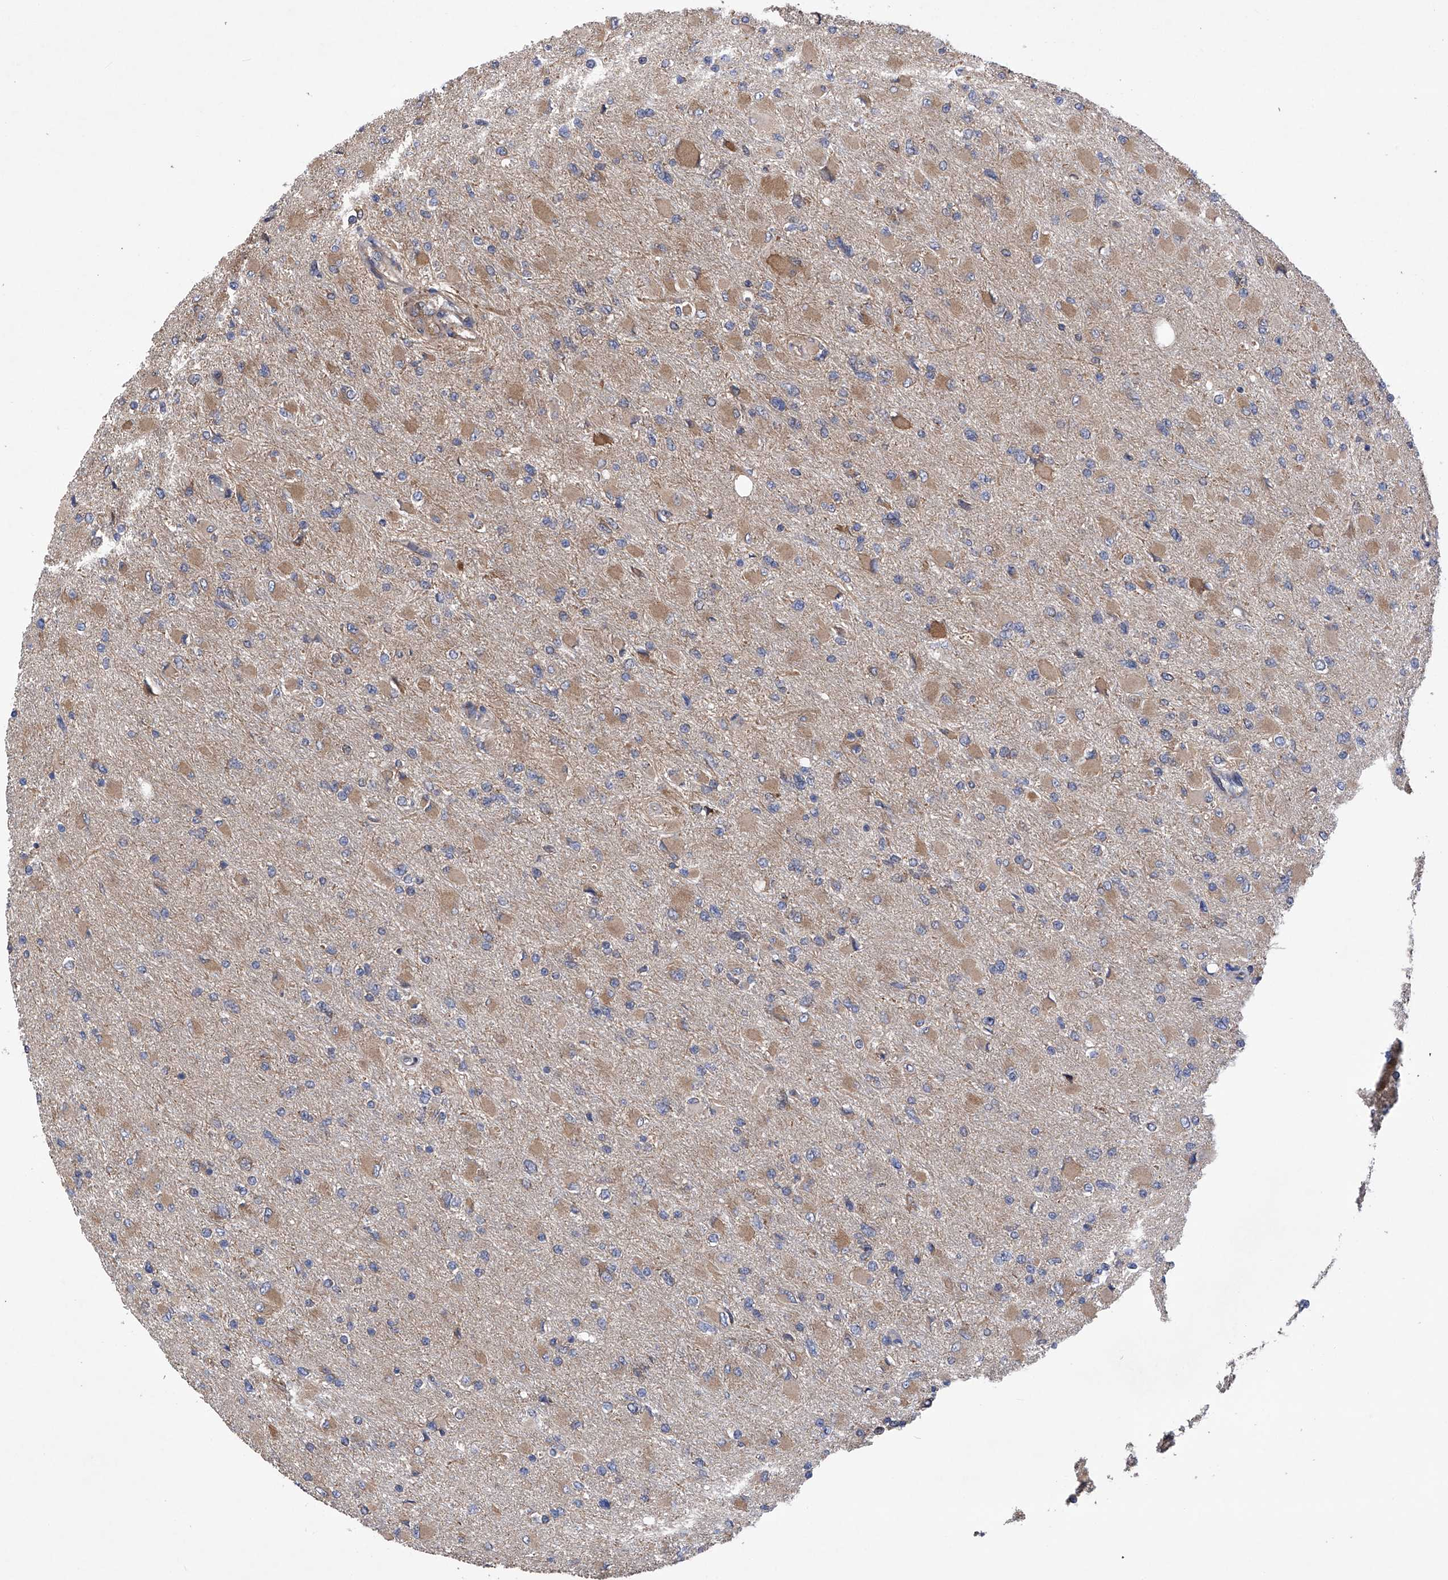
{"staining": {"intensity": "weak", "quantity": "25%-75%", "location": "cytoplasmic/membranous"}, "tissue": "glioma", "cell_type": "Tumor cells", "image_type": "cancer", "snomed": [{"axis": "morphology", "description": "Glioma, malignant, High grade"}, {"axis": "topography", "description": "Cerebral cortex"}], "caption": "Glioma tissue displays weak cytoplasmic/membranous staining in approximately 25%-75% of tumor cells, visualized by immunohistochemistry.", "gene": "DNAH8", "patient": {"sex": "female", "age": 36}}